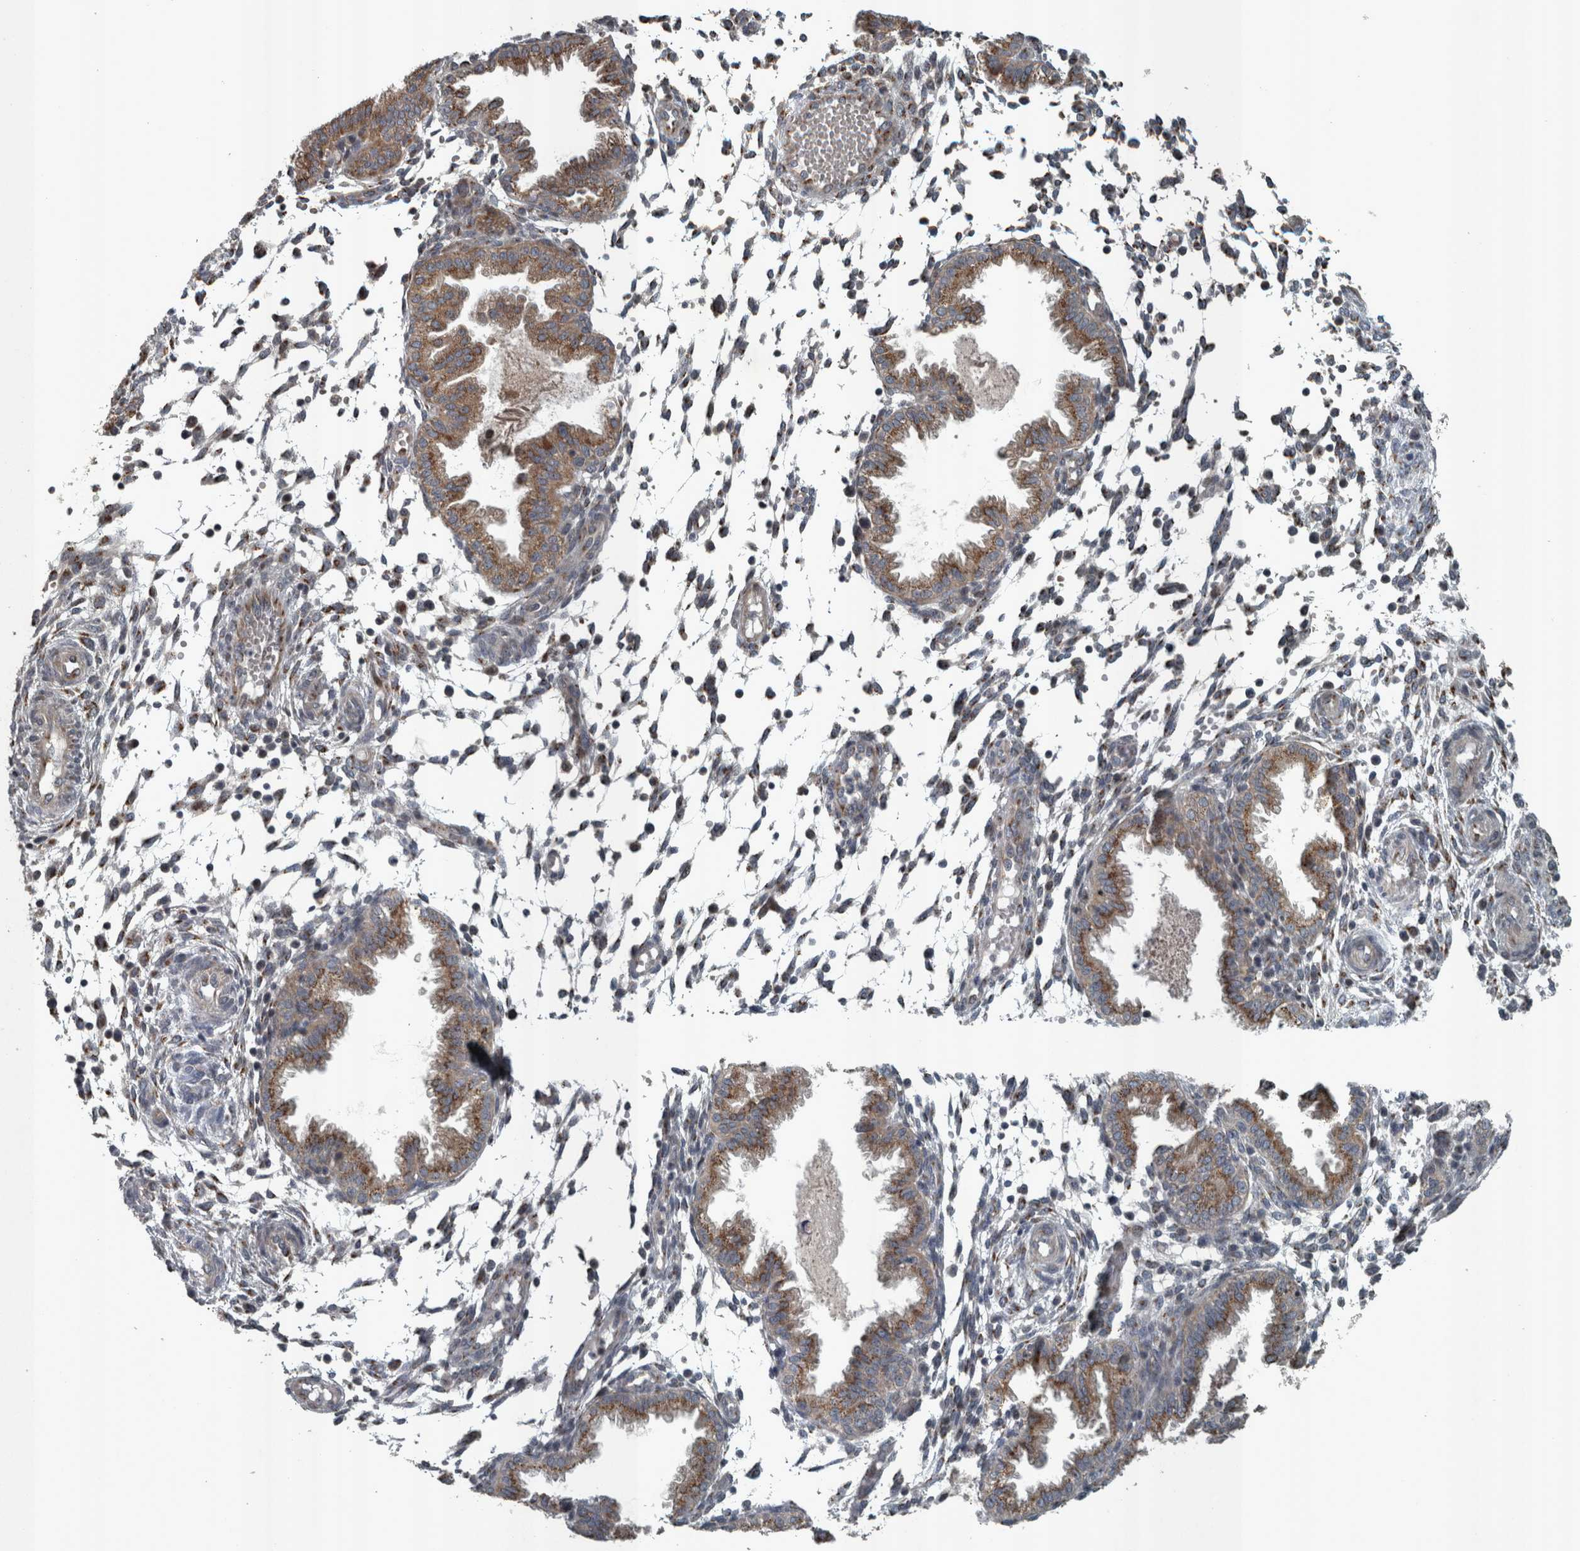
{"staining": {"intensity": "negative", "quantity": "none", "location": "none"}, "tissue": "endometrium", "cell_type": "Cells in endometrial stroma", "image_type": "normal", "snomed": [{"axis": "morphology", "description": "Normal tissue, NOS"}, {"axis": "topography", "description": "Endometrium"}], "caption": "High power microscopy micrograph of an immunohistochemistry histopathology image of normal endometrium, revealing no significant positivity in cells in endometrial stroma.", "gene": "ZNF345", "patient": {"sex": "female", "age": 33}}